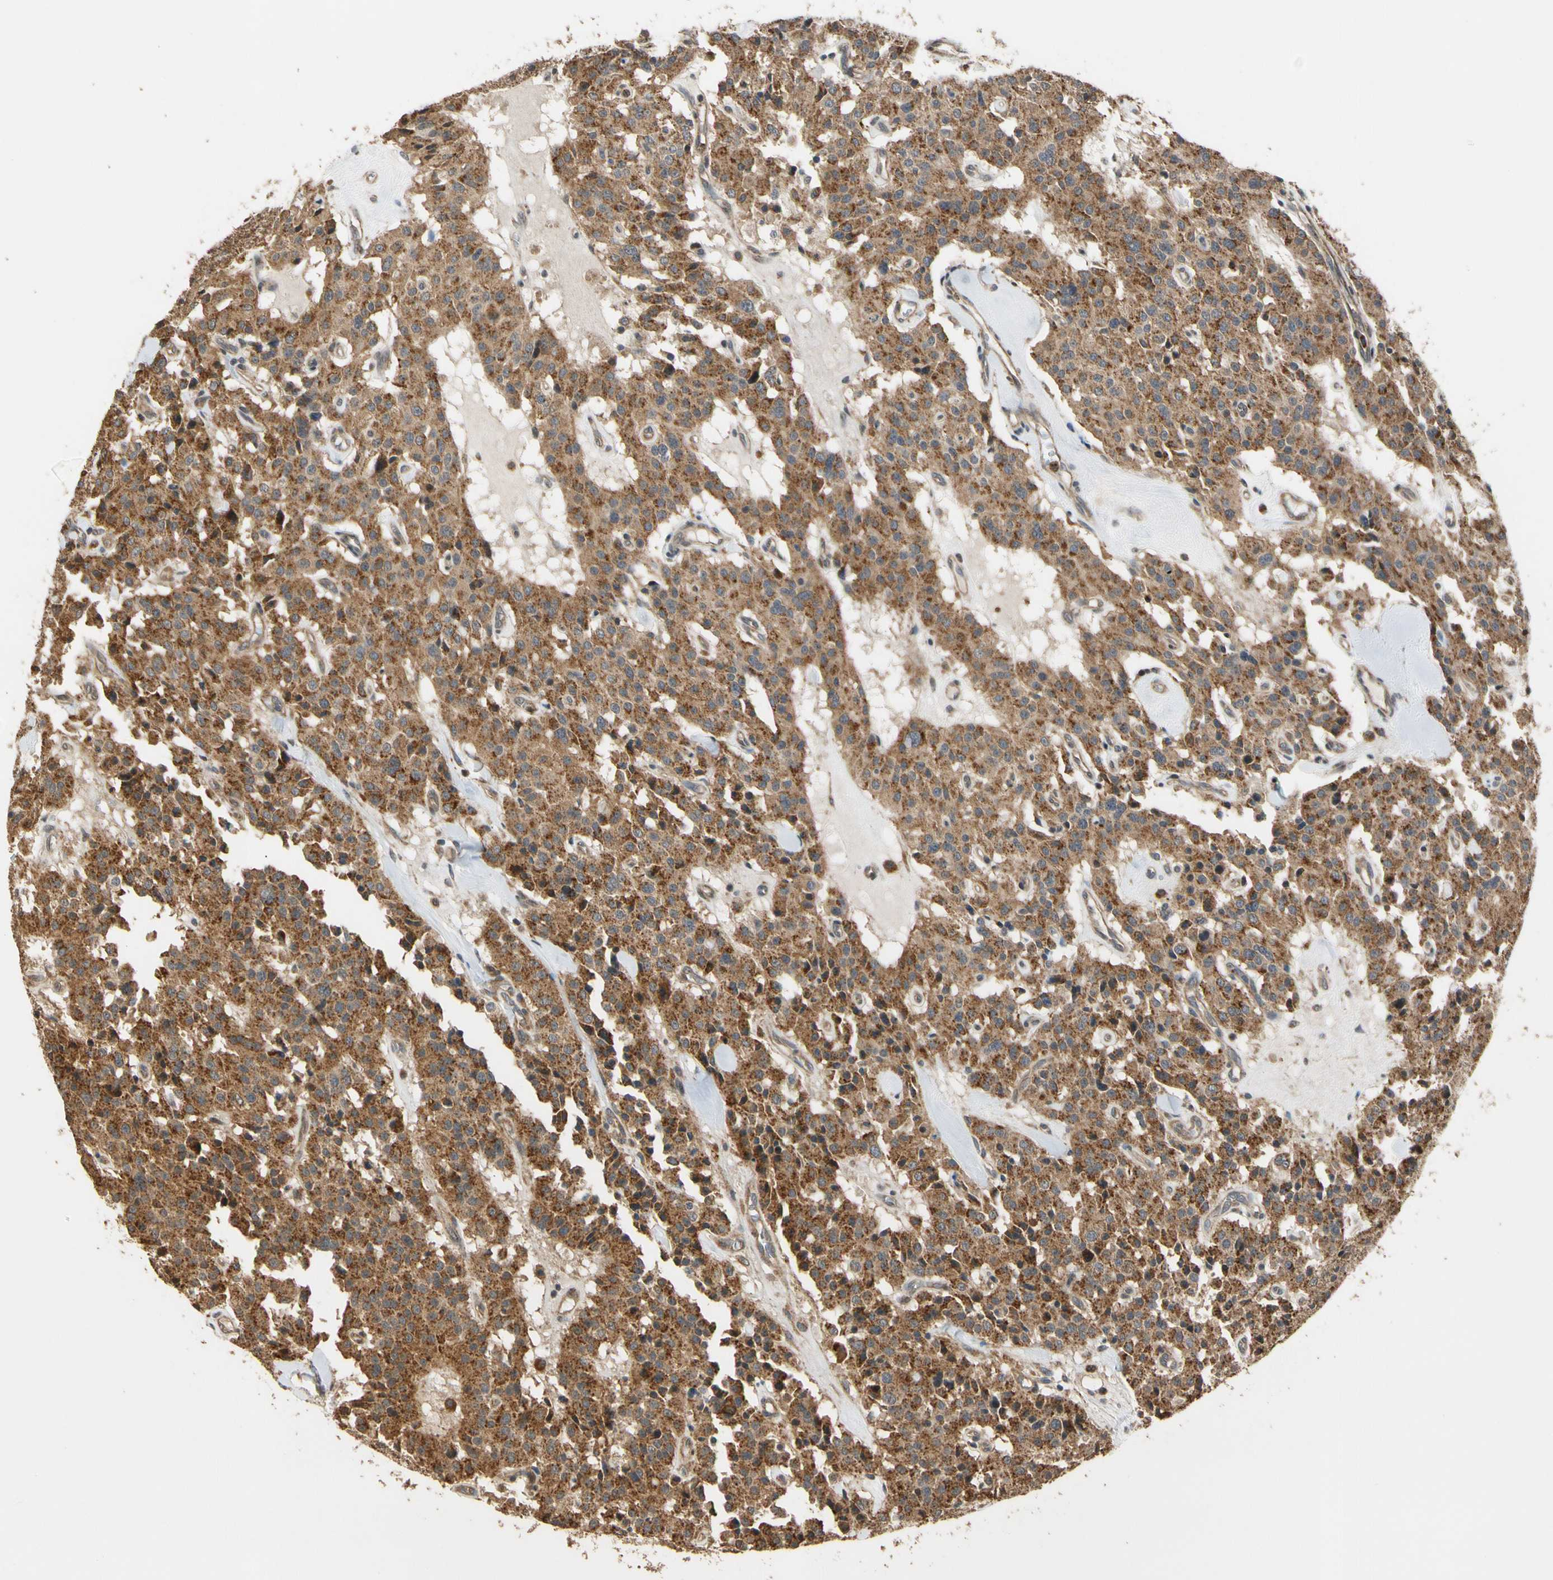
{"staining": {"intensity": "moderate", "quantity": ">75%", "location": "cytoplasmic/membranous"}, "tissue": "carcinoid", "cell_type": "Tumor cells", "image_type": "cancer", "snomed": [{"axis": "morphology", "description": "Carcinoid, malignant, NOS"}, {"axis": "topography", "description": "Lung"}], "caption": "Carcinoid was stained to show a protein in brown. There is medium levels of moderate cytoplasmic/membranous staining in approximately >75% of tumor cells.", "gene": "LAMTOR1", "patient": {"sex": "male", "age": 30}}